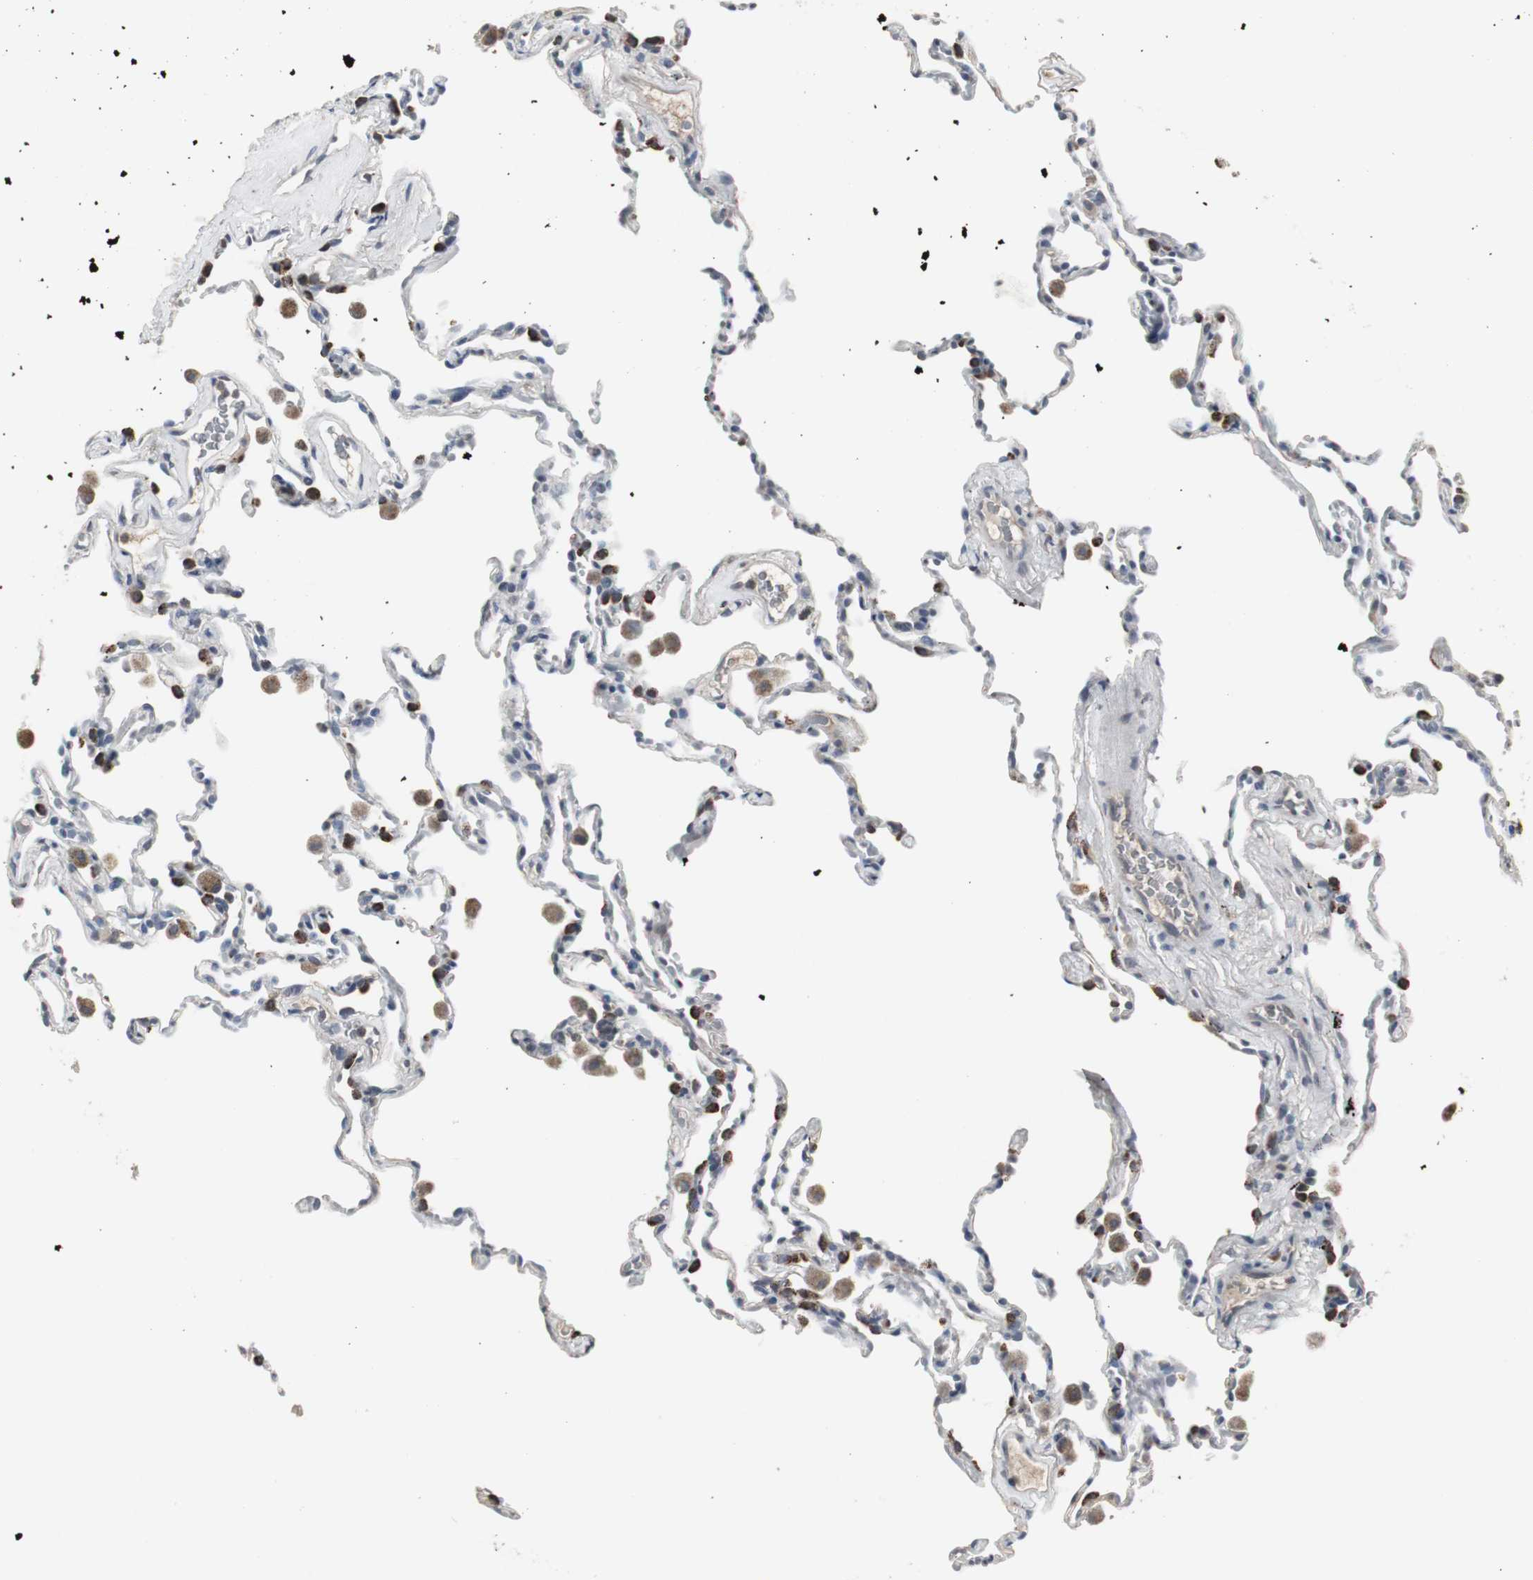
{"staining": {"intensity": "strong", "quantity": "<25%", "location": "cytoplasmic/membranous"}, "tissue": "lung", "cell_type": "Alveolar cells", "image_type": "normal", "snomed": [{"axis": "morphology", "description": "Normal tissue, NOS"}, {"axis": "morphology", "description": "Soft tissue tumor metastatic"}, {"axis": "topography", "description": "Lung"}], "caption": "This micrograph exhibits immunohistochemistry staining of benign human lung, with medium strong cytoplasmic/membranous positivity in about <25% of alveolar cells.", "gene": "ACAA1", "patient": {"sex": "male", "age": 59}}